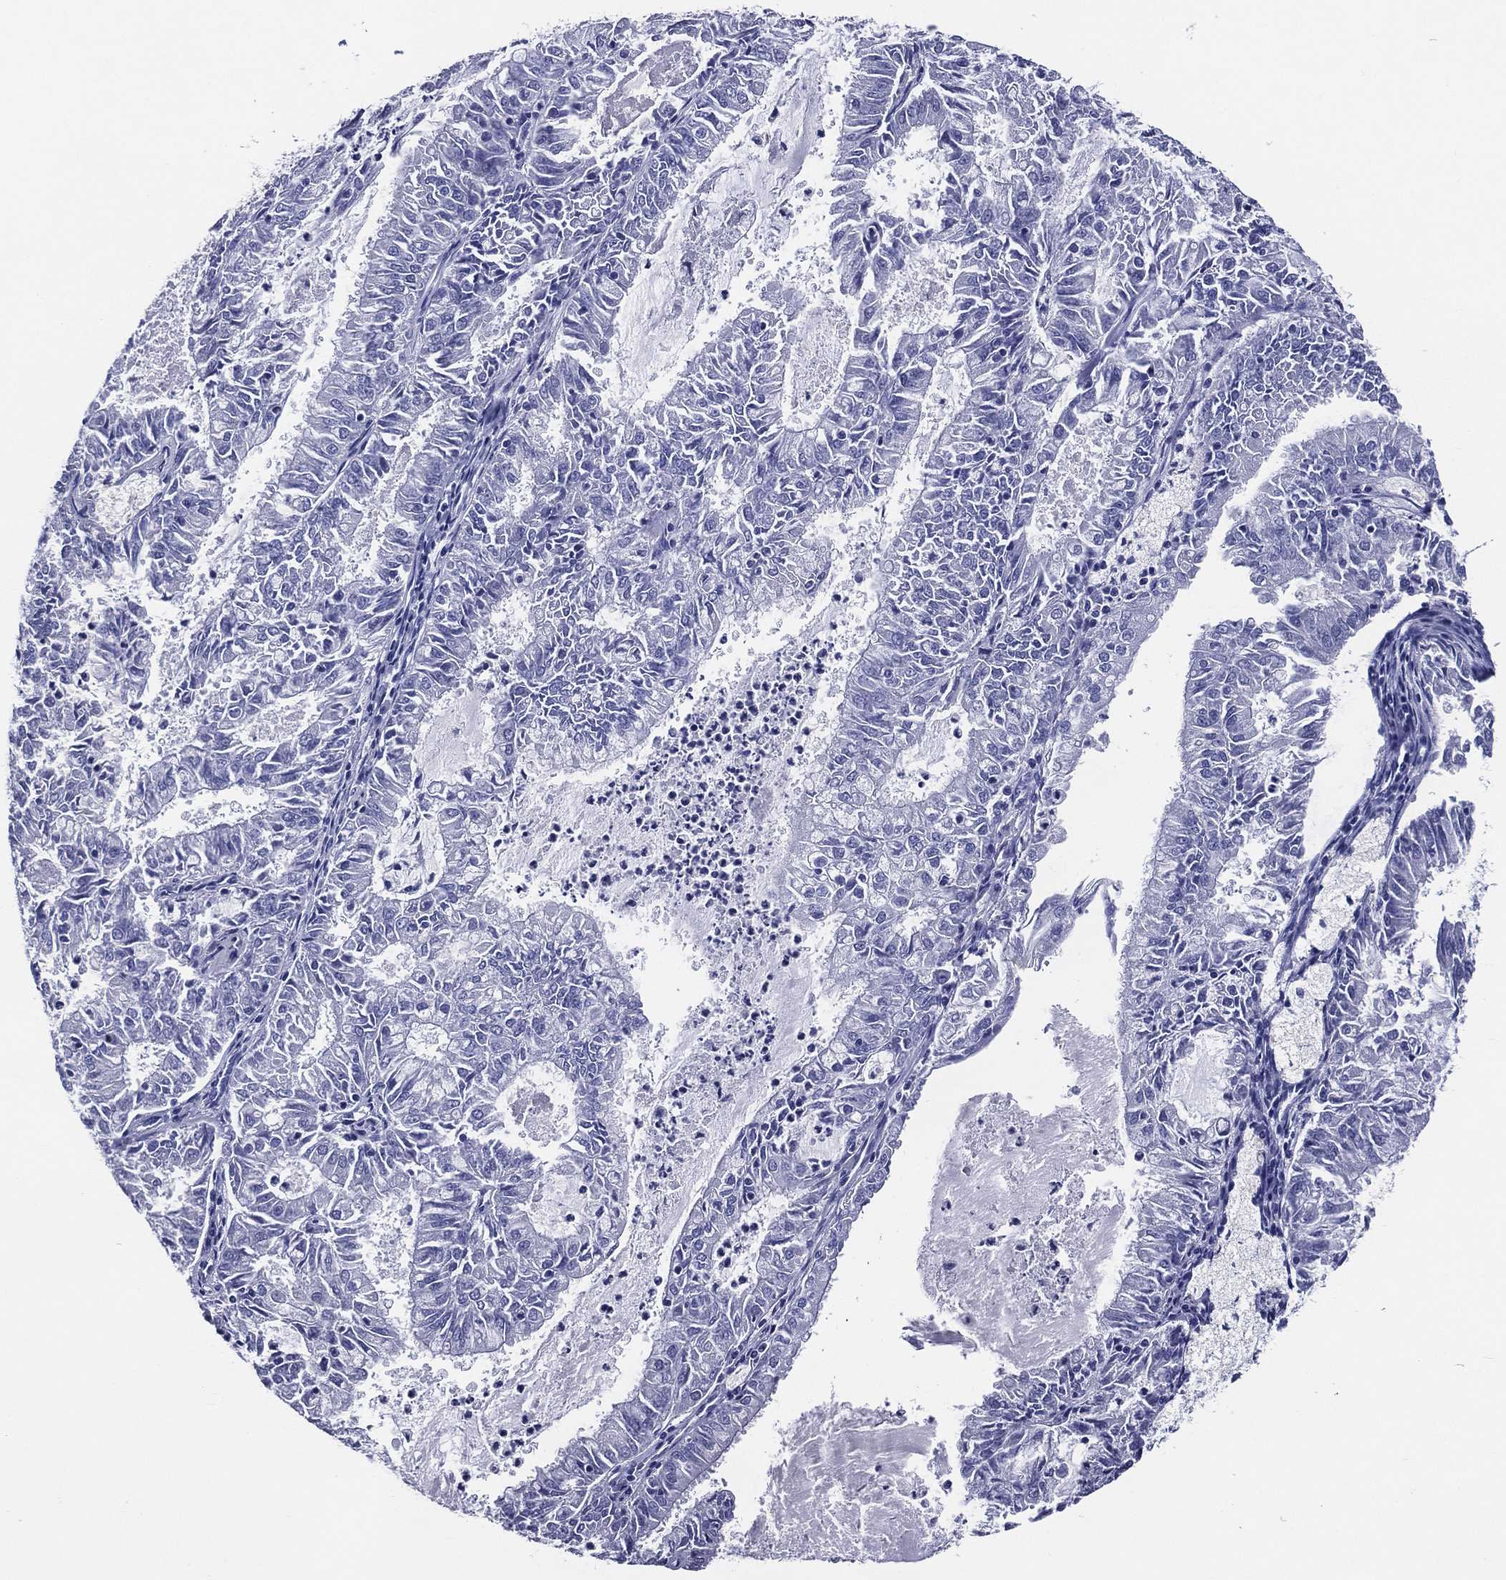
{"staining": {"intensity": "negative", "quantity": "none", "location": "none"}, "tissue": "endometrial cancer", "cell_type": "Tumor cells", "image_type": "cancer", "snomed": [{"axis": "morphology", "description": "Adenocarcinoma, NOS"}, {"axis": "topography", "description": "Endometrium"}], "caption": "Tumor cells are negative for protein expression in human endometrial cancer.", "gene": "ACE2", "patient": {"sex": "female", "age": 57}}